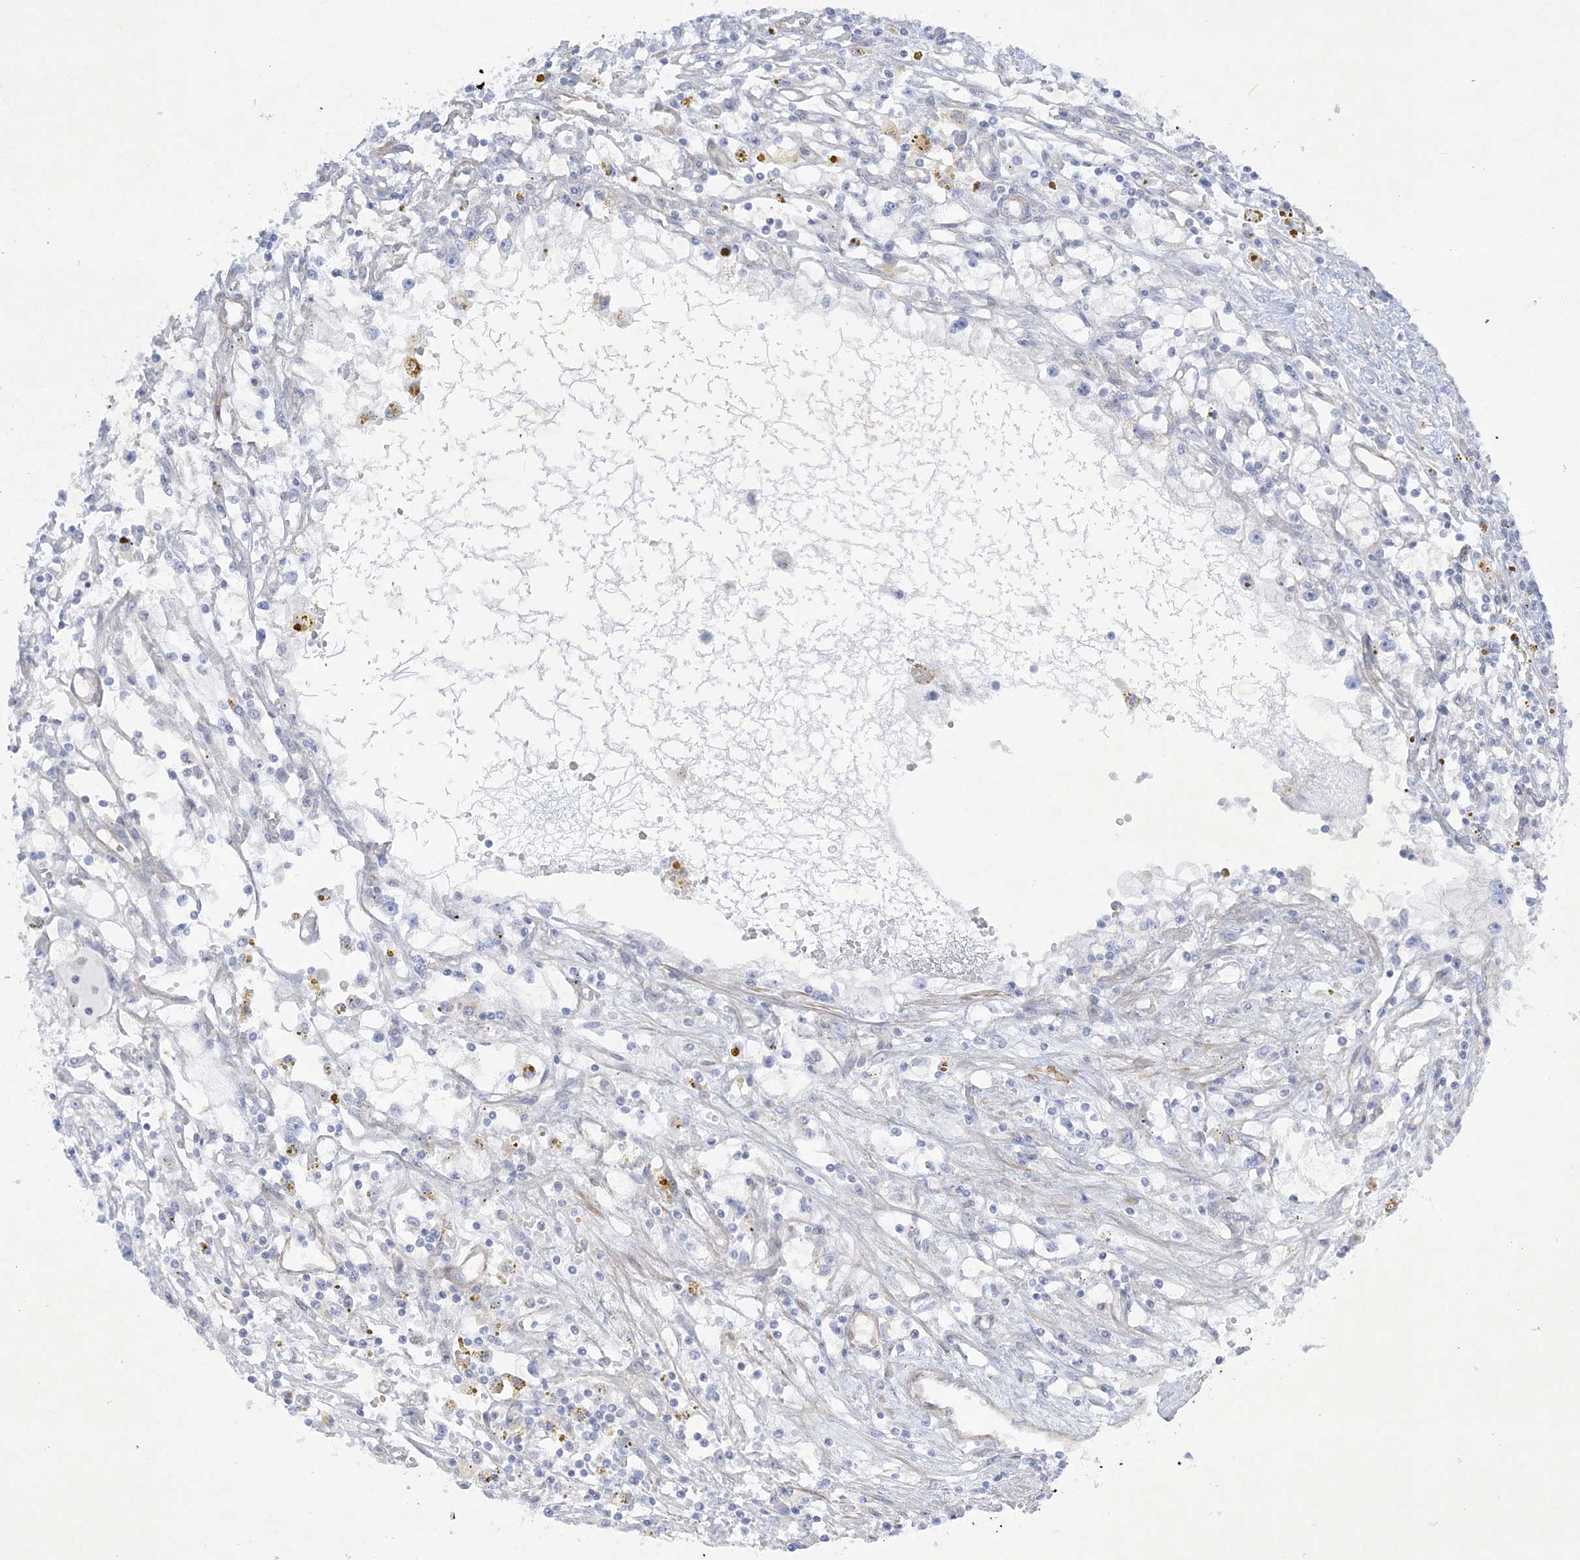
{"staining": {"intensity": "negative", "quantity": "none", "location": "none"}, "tissue": "renal cancer", "cell_type": "Tumor cells", "image_type": "cancer", "snomed": [{"axis": "morphology", "description": "Adenocarcinoma, NOS"}, {"axis": "topography", "description": "Kidney"}], "caption": "High power microscopy histopathology image of an immunohistochemistry micrograph of renal cancer (adenocarcinoma), revealing no significant staining in tumor cells.", "gene": "FARSB", "patient": {"sex": "male", "age": 56}}